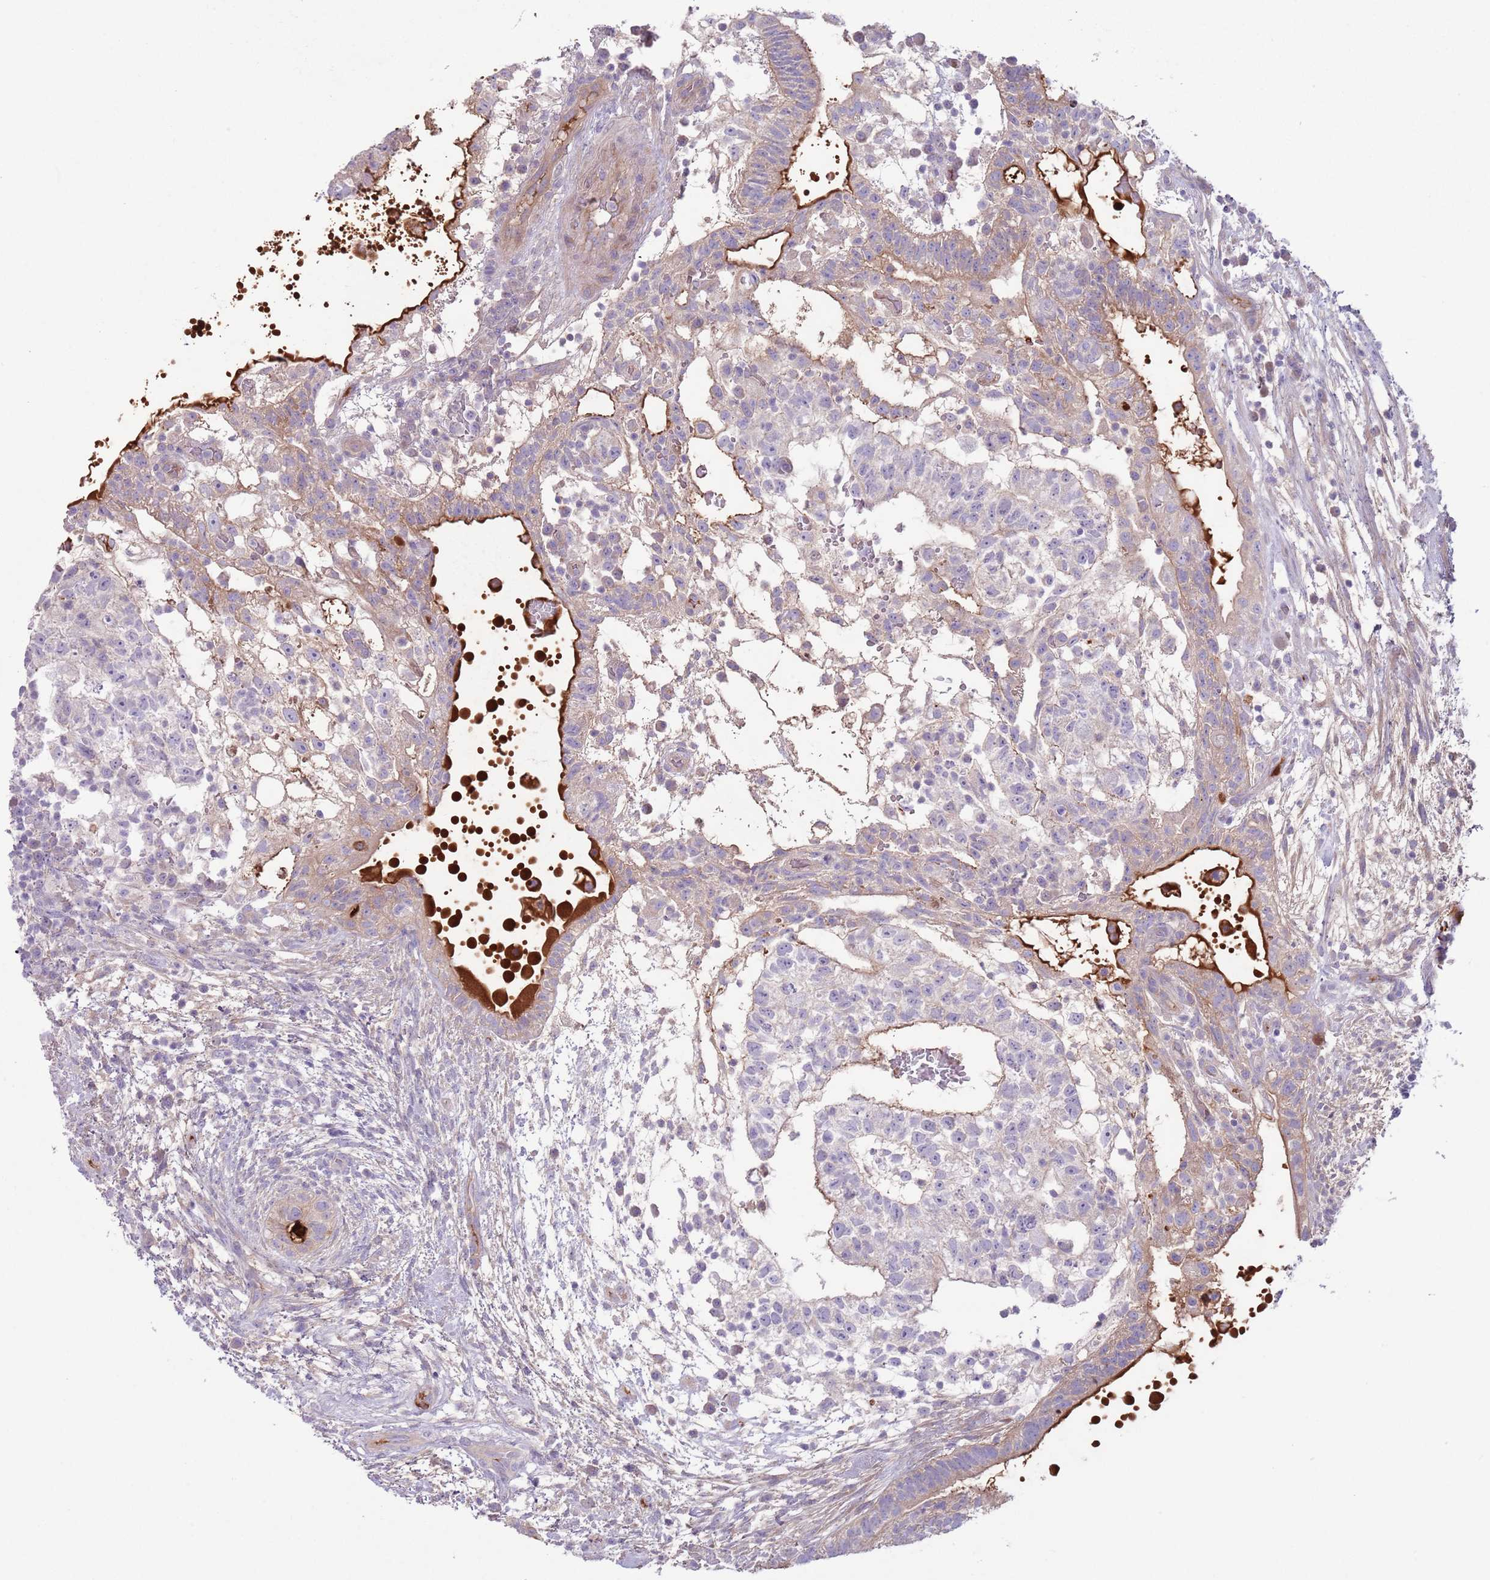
{"staining": {"intensity": "negative", "quantity": "none", "location": "none"}, "tissue": "testis cancer", "cell_type": "Tumor cells", "image_type": "cancer", "snomed": [{"axis": "morphology", "description": "Normal tissue, NOS"}, {"axis": "morphology", "description": "Carcinoma, Embryonal, NOS"}, {"axis": "topography", "description": "Testis"}], "caption": "Image shows no significant protein expression in tumor cells of testis cancer (embryonal carcinoma). (Immunohistochemistry, brightfield microscopy, high magnification).", "gene": "CFH", "patient": {"sex": "male", "age": 32}}